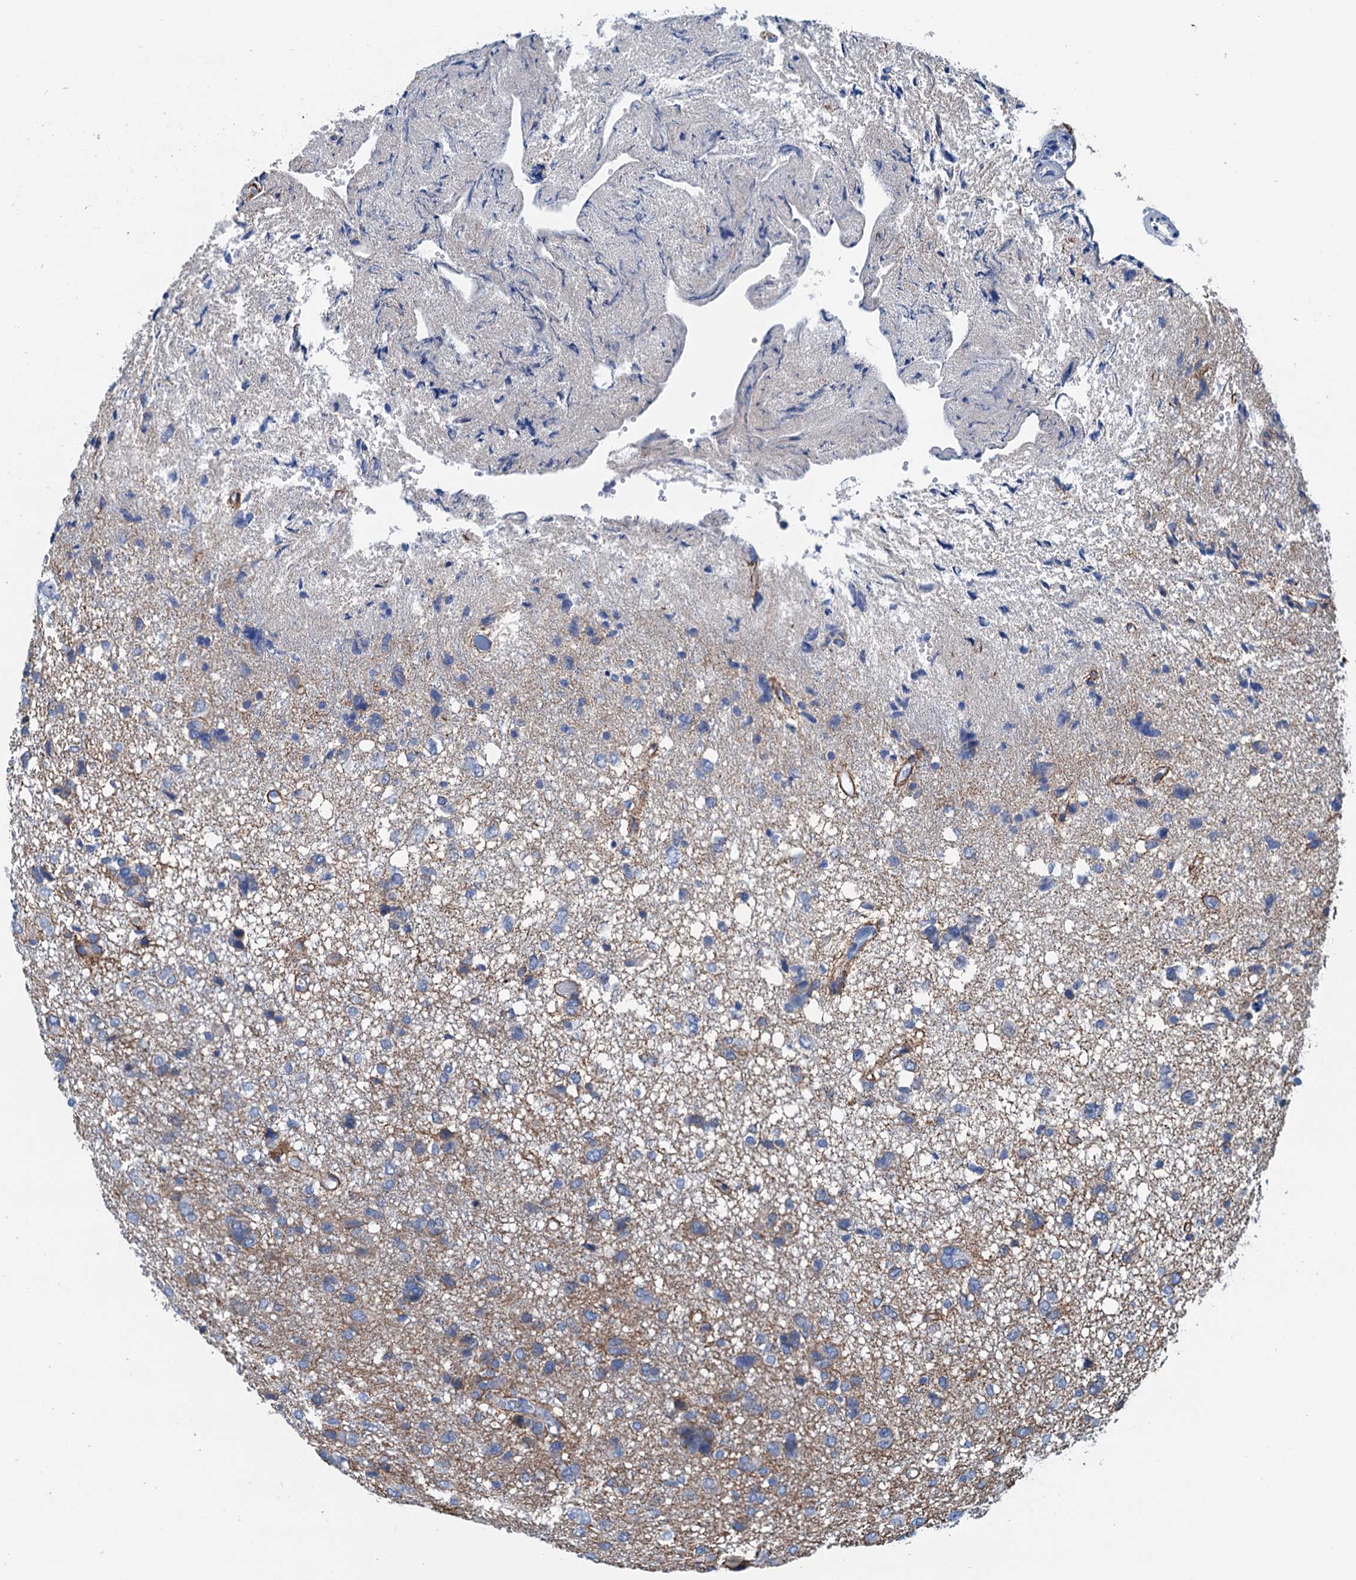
{"staining": {"intensity": "negative", "quantity": "none", "location": "none"}, "tissue": "glioma", "cell_type": "Tumor cells", "image_type": "cancer", "snomed": [{"axis": "morphology", "description": "Glioma, malignant, High grade"}, {"axis": "topography", "description": "Brain"}], "caption": "Protein analysis of malignant glioma (high-grade) exhibits no significant staining in tumor cells.", "gene": "ELAC1", "patient": {"sex": "female", "age": 59}}